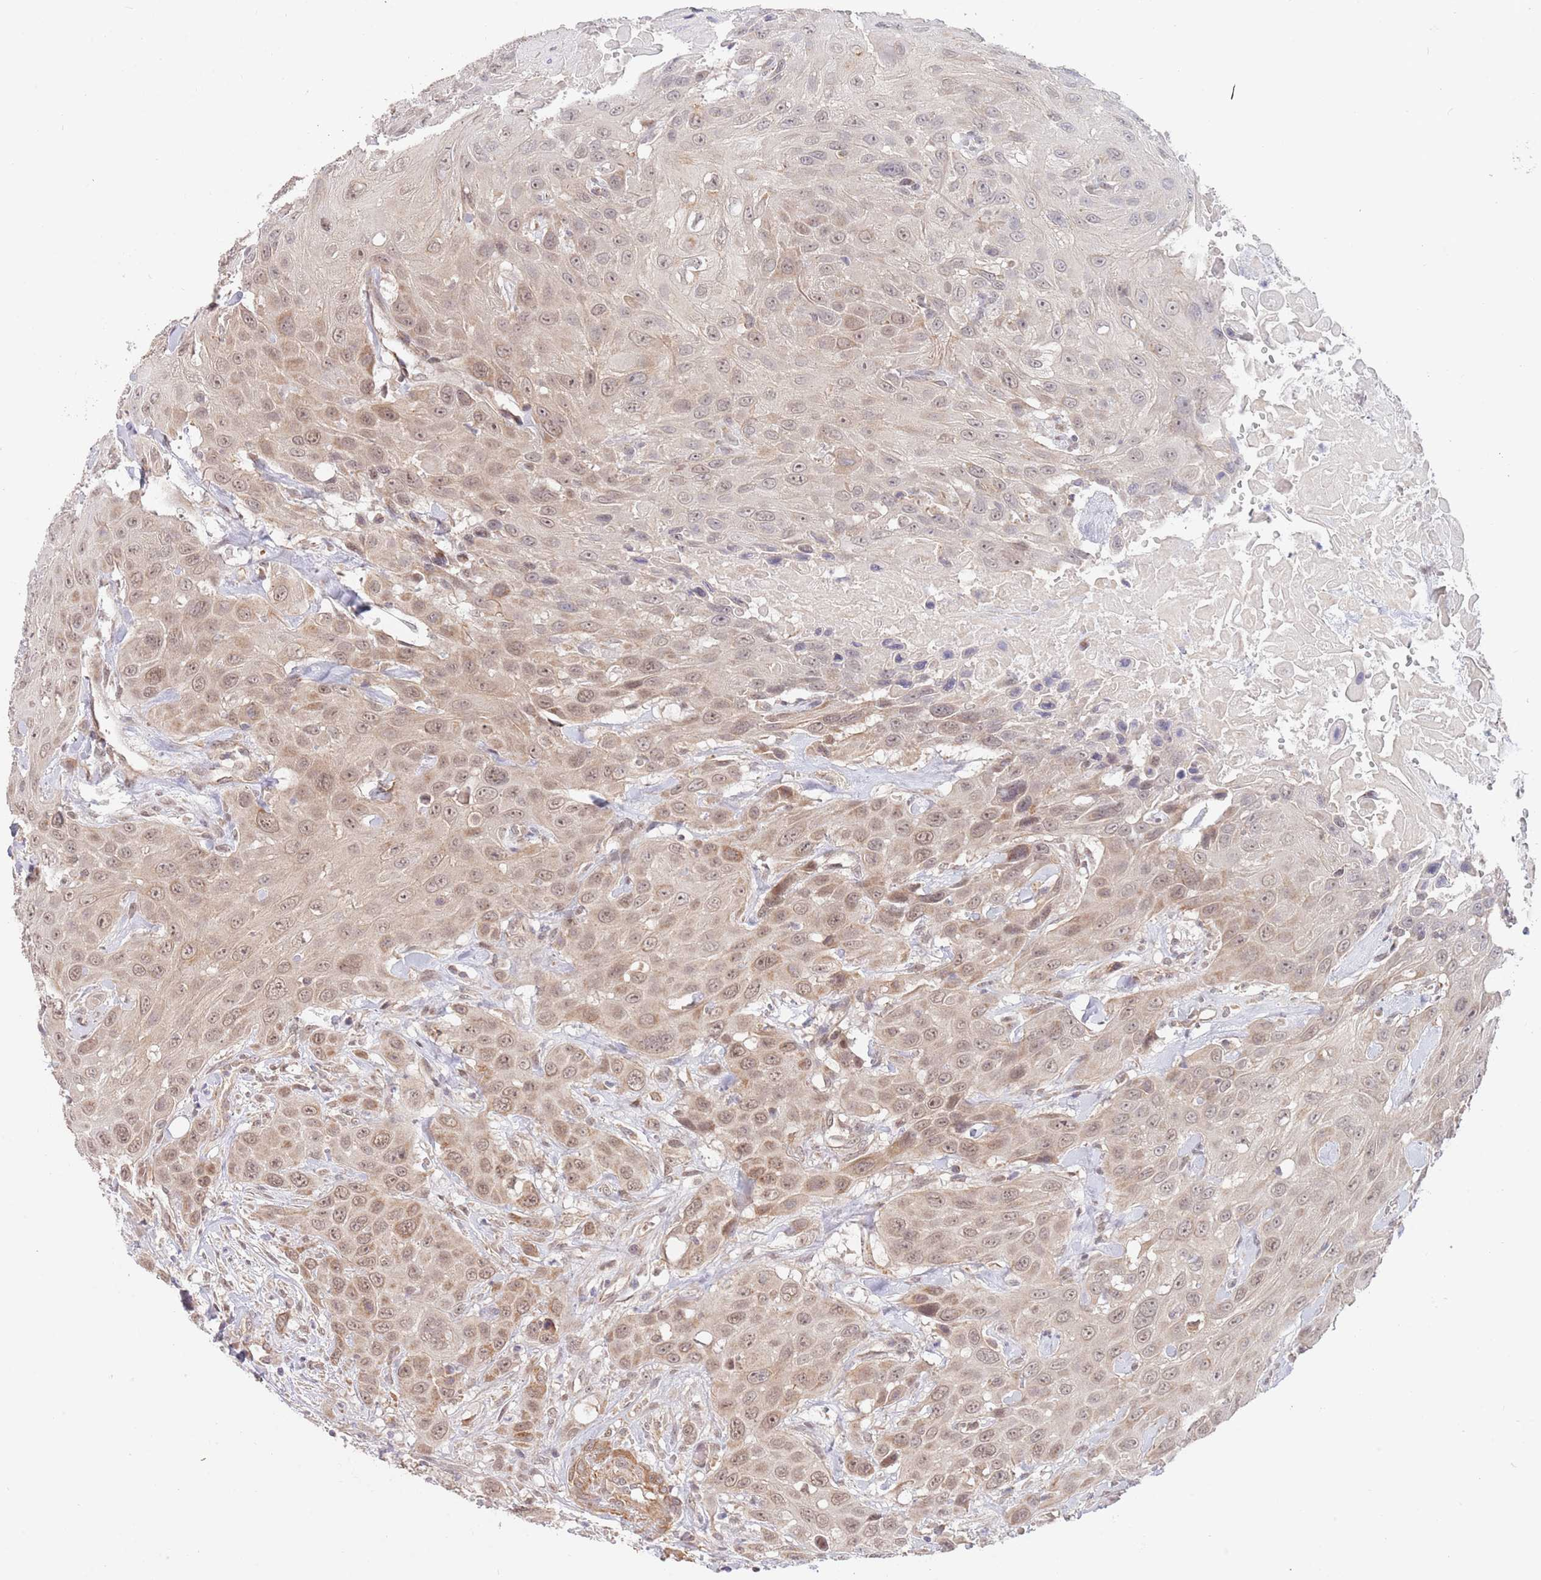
{"staining": {"intensity": "moderate", "quantity": ">75%", "location": "cytoplasmic/membranous,nuclear"}, "tissue": "head and neck cancer", "cell_type": "Tumor cells", "image_type": "cancer", "snomed": [{"axis": "morphology", "description": "Squamous cell carcinoma, NOS"}, {"axis": "topography", "description": "Head-Neck"}], "caption": "Human squamous cell carcinoma (head and neck) stained with a brown dye exhibits moderate cytoplasmic/membranous and nuclear positive expression in approximately >75% of tumor cells.", "gene": "UQCC3", "patient": {"sex": "male", "age": 81}}